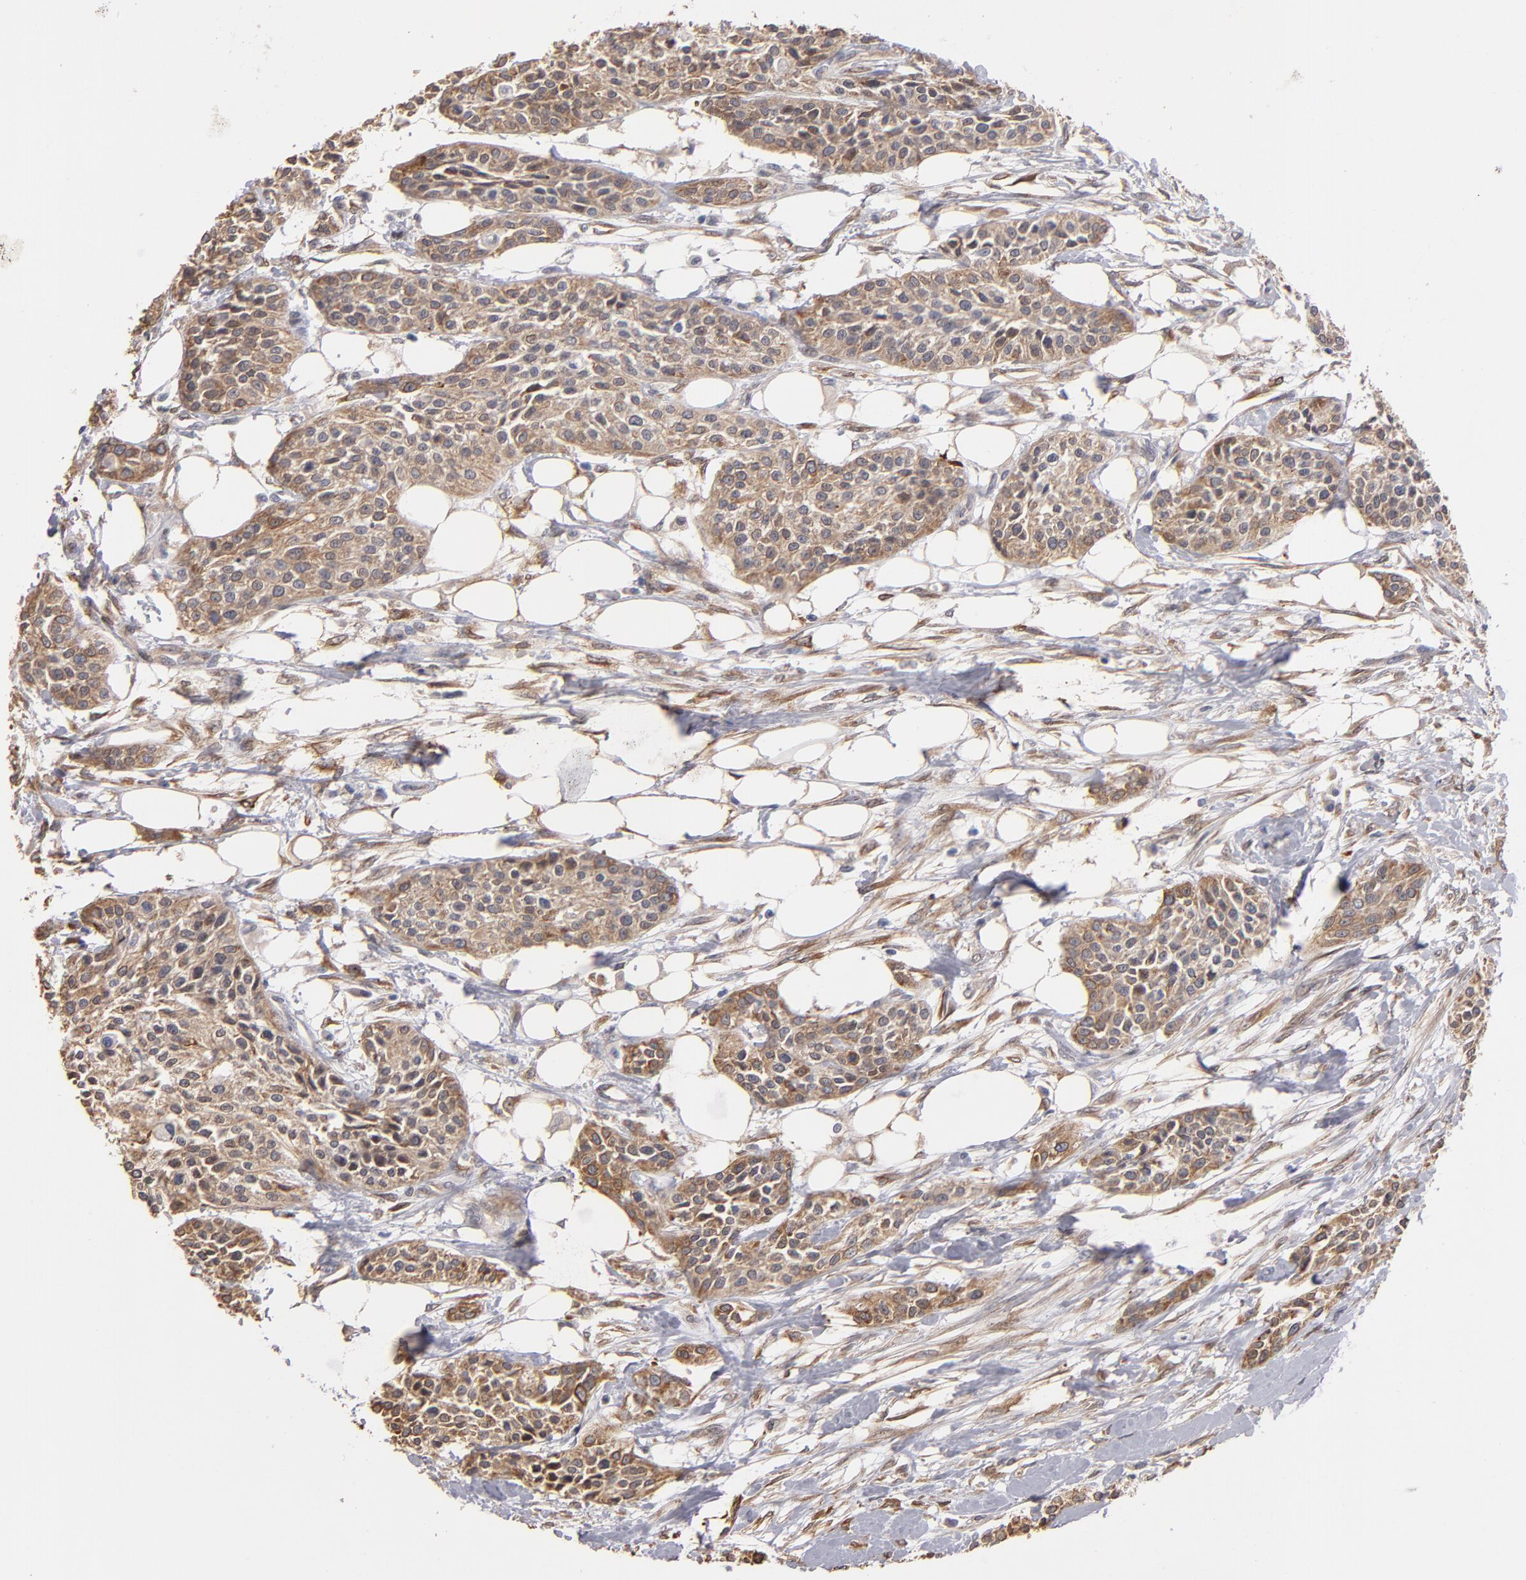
{"staining": {"intensity": "moderate", "quantity": ">75%", "location": "cytoplasmic/membranous"}, "tissue": "urothelial cancer", "cell_type": "Tumor cells", "image_type": "cancer", "snomed": [{"axis": "morphology", "description": "Urothelial carcinoma, High grade"}, {"axis": "topography", "description": "Urinary bladder"}], "caption": "DAB (3,3'-diaminobenzidine) immunohistochemical staining of high-grade urothelial carcinoma shows moderate cytoplasmic/membranous protein expression in approximately >75% of tumor cells.", "gene": "PGRMC1", "patient": {"sex": "male", "age": 56}}